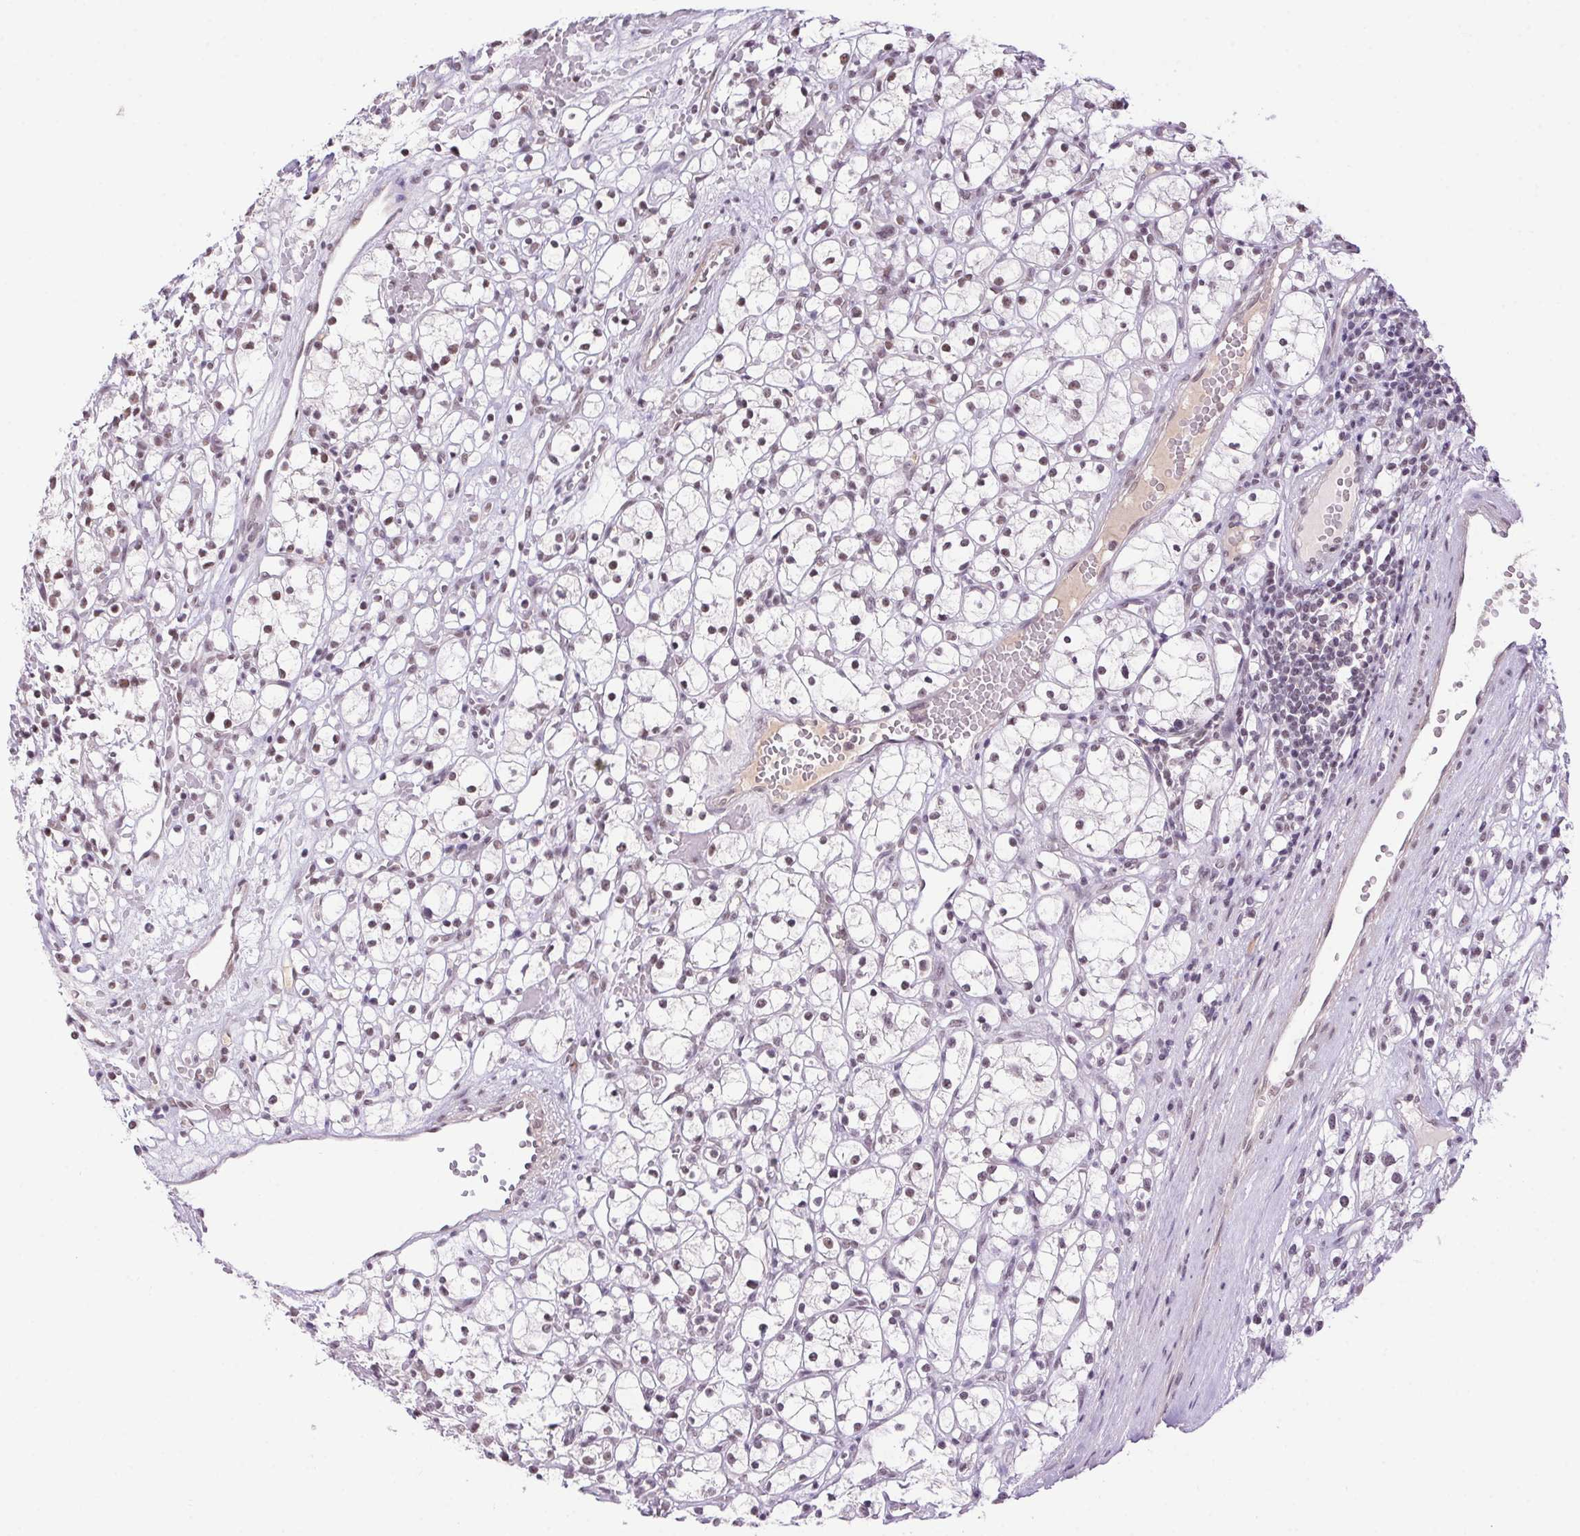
{"staining": {"intensity": "negative", "quantity": "none", "location": "none"}, "tissue": "renal cancer", "cell_type": "Tumor cells", "image_type": "cancer", "snomed": [{"axis": "morphology", "description": "Adenocarcinoma, NOS"}, {"axis": "topography", "description": "Kidney"}], "caption": "Immunohistochemical staining of renal cancer shows no significant positivity in tumor cells. (DAB (3,3'-diaminobenzidine) immunohistochemistry (IHC) visualized using brightfield microscopy, high magnification).", "gene": "DDX17", "patient": {"sex": "female", "age": 59}}